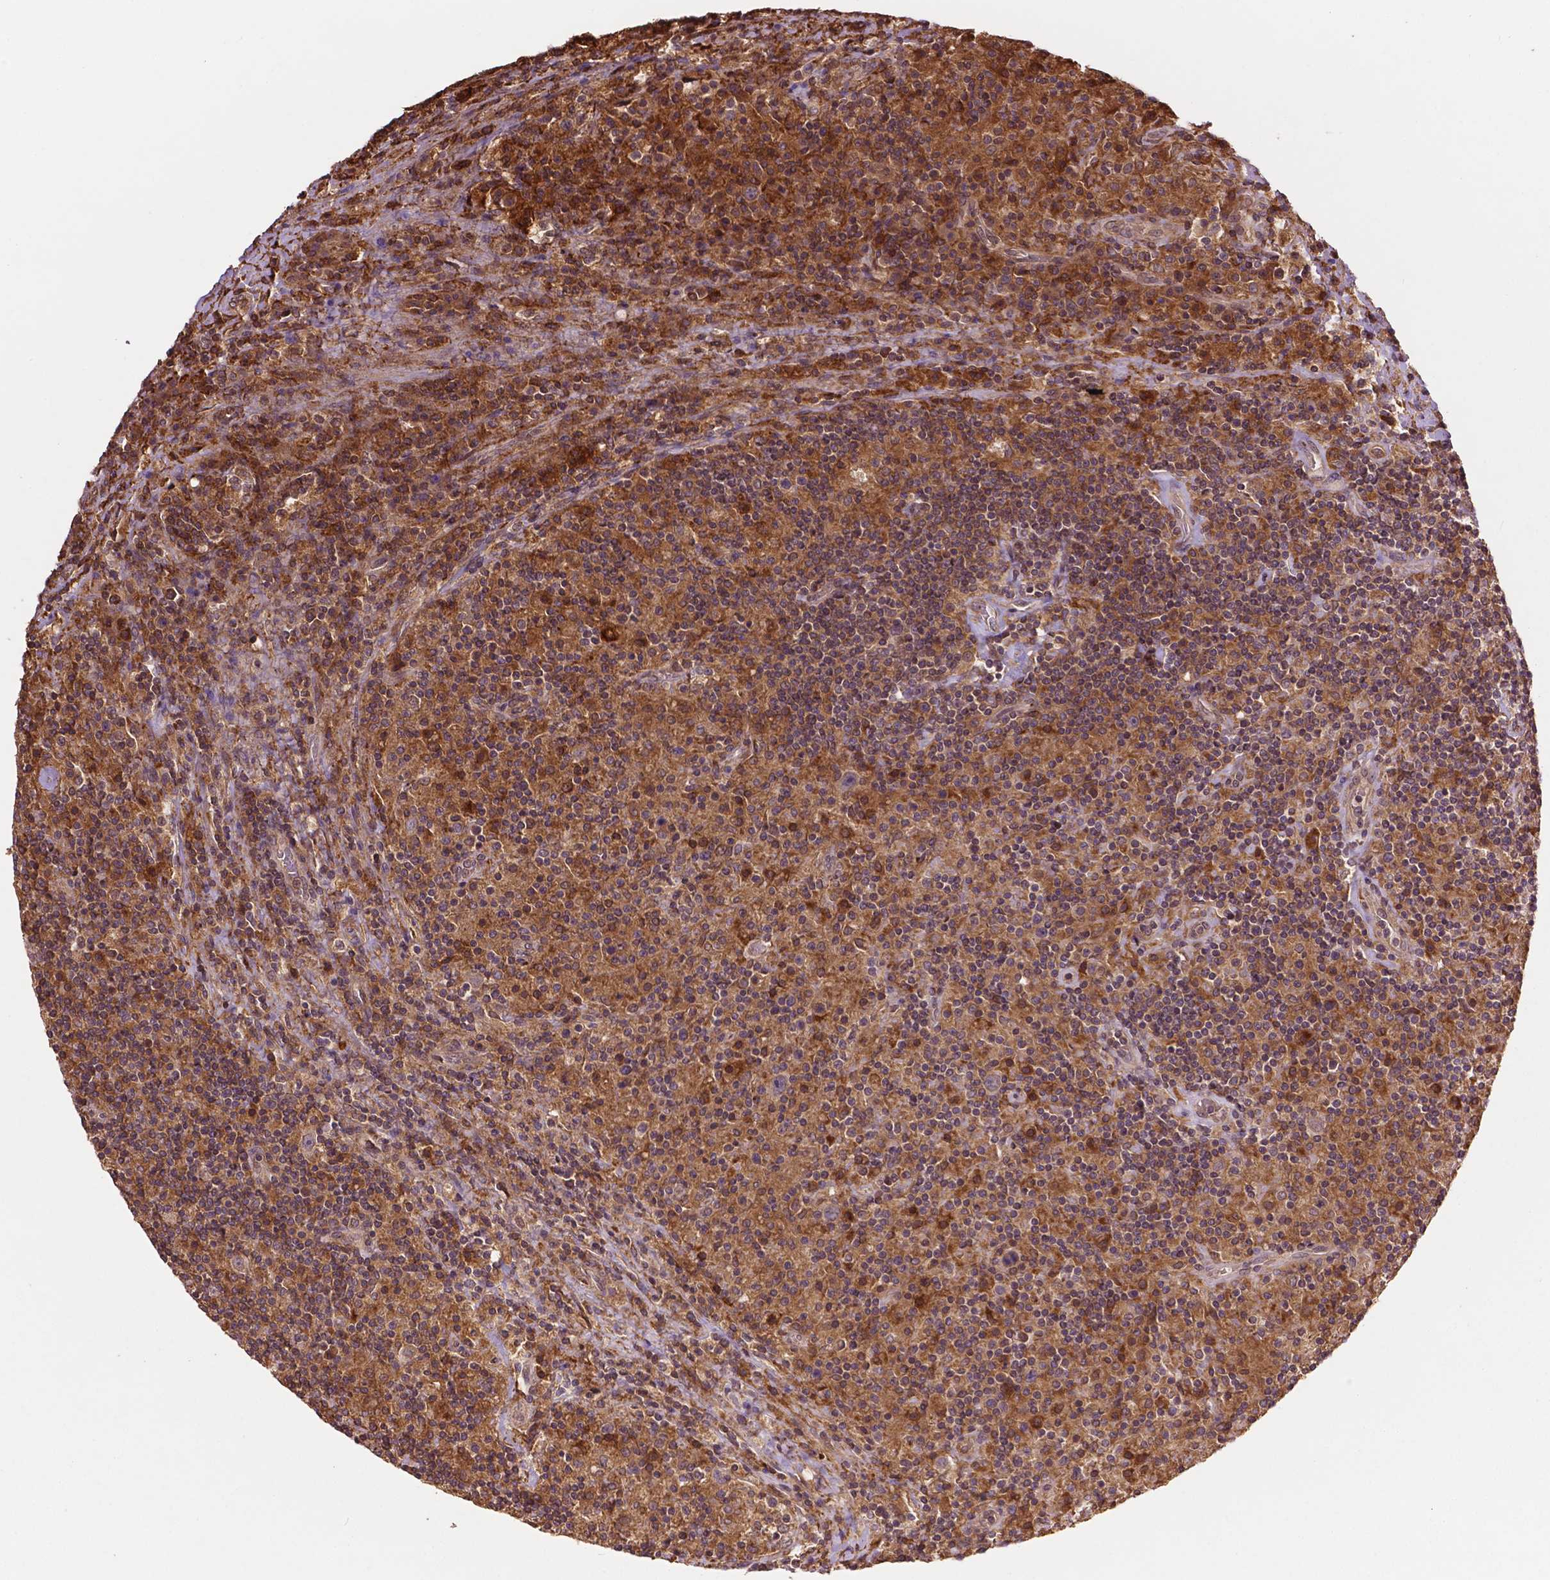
{"staining": {"intensity": "weak", "quantity": ">75%", "location": "cytoplasmic/membranous"}, "tissue": "lymphoma", "cell_type": "Tumor cells", "image_type": "cancer", "snomed": [{"axis": "morphology", "description": "Hodgkin's disease, NOS"}, {"axis": "topography", "description": "Lymph node"}], "caption": "Brown immunohistochemical staining in Hodgkin's disease reveals weak cytoplasmic/membranous expression in about >75% of tumor cells. The protein is stained brown, and the nuclei are stained in blue (DAB IHC with brightfield microscopy, high magnification).", "gene": "ZMYND19", "patient": {"sex": "male", "age": 70}}